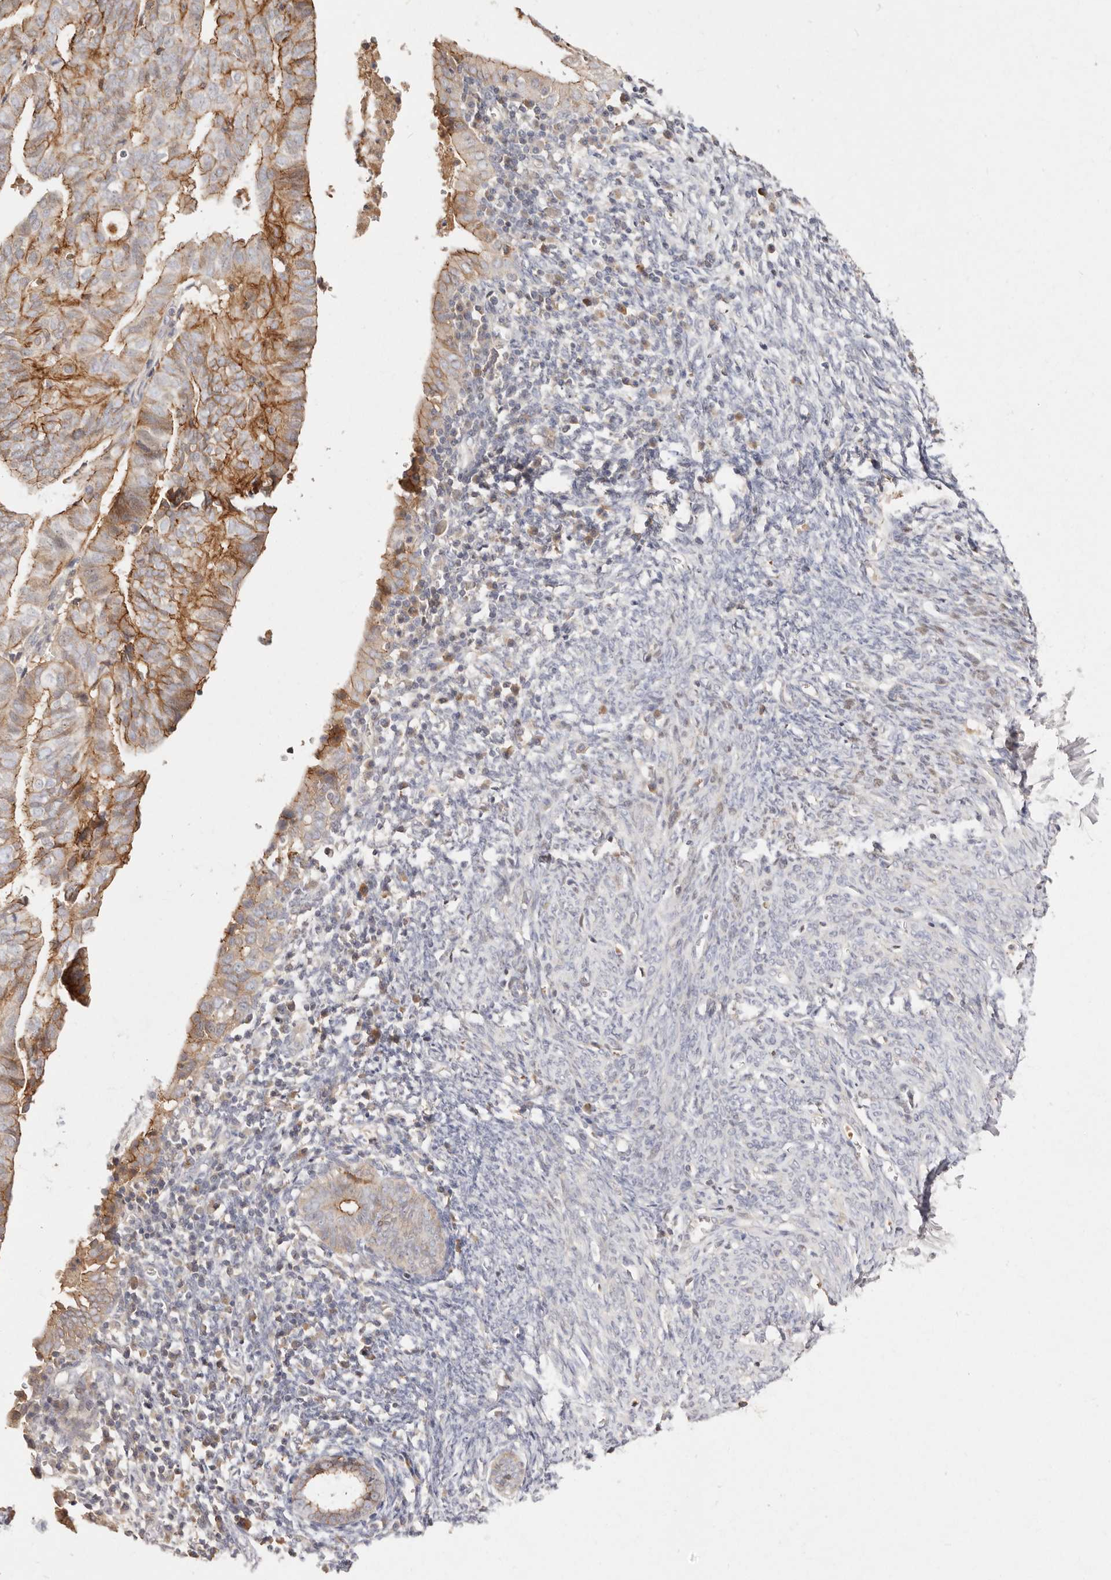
{"staining": {"intensity": "moderate", "quantity": "25%-75%", "location": "cytoplasmic/membranous"}, "tissue": "endometrial cancer", "cell_type": "Tumor cells", "image_type": "cancer", "snomed": [{"axis": "morphology", "description": "Adenocarcinoma, NOS"}, {"axis": "topography", "description": "Uterus"}], "caption": "A brown stain labels moderate cytoplasmic/membranous positivity of a protein in endometrial cancer tumor cells.", "gene": "CXADR", "patient": {"sex": "female", "age": 77}}